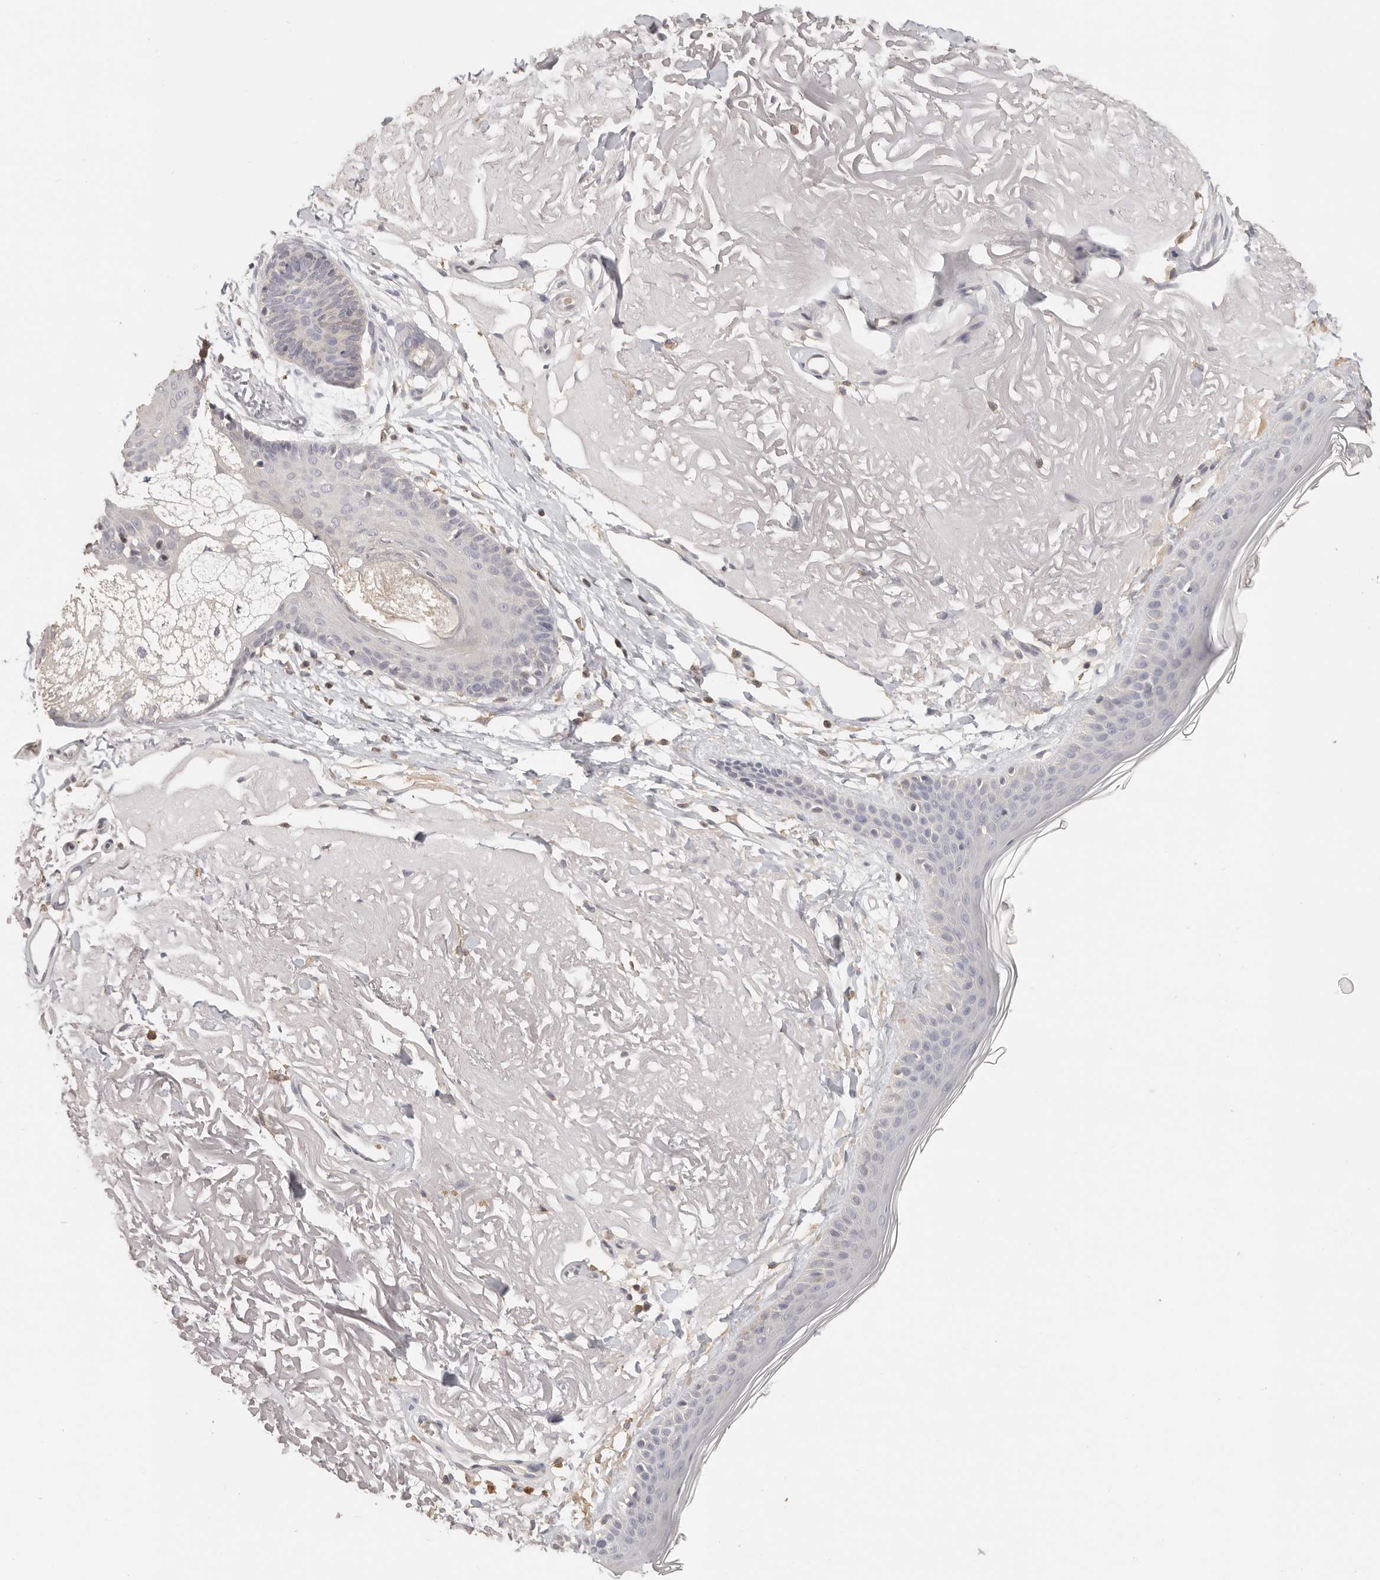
{"staining": {"intensity": "negative", "quantity": "none", "location": "none"}, "tissue": "skin", "cell_type": "Fibroblasts", "image_type": "normal", "snomed": [{"axis": "morphology", "description": "Normal tissue, NOS"}, {"axis": "topography", "description": "Skin"}, {"axis": "topography", "description": "Skeletal muscle"}], "caption": "Protein analysis of unremarkable skin reveals no significant expression in fibroblasts. (DAB IHC, high magnification).", "gene": "CSK", "patient": {"sex": "male", "age": 83}}